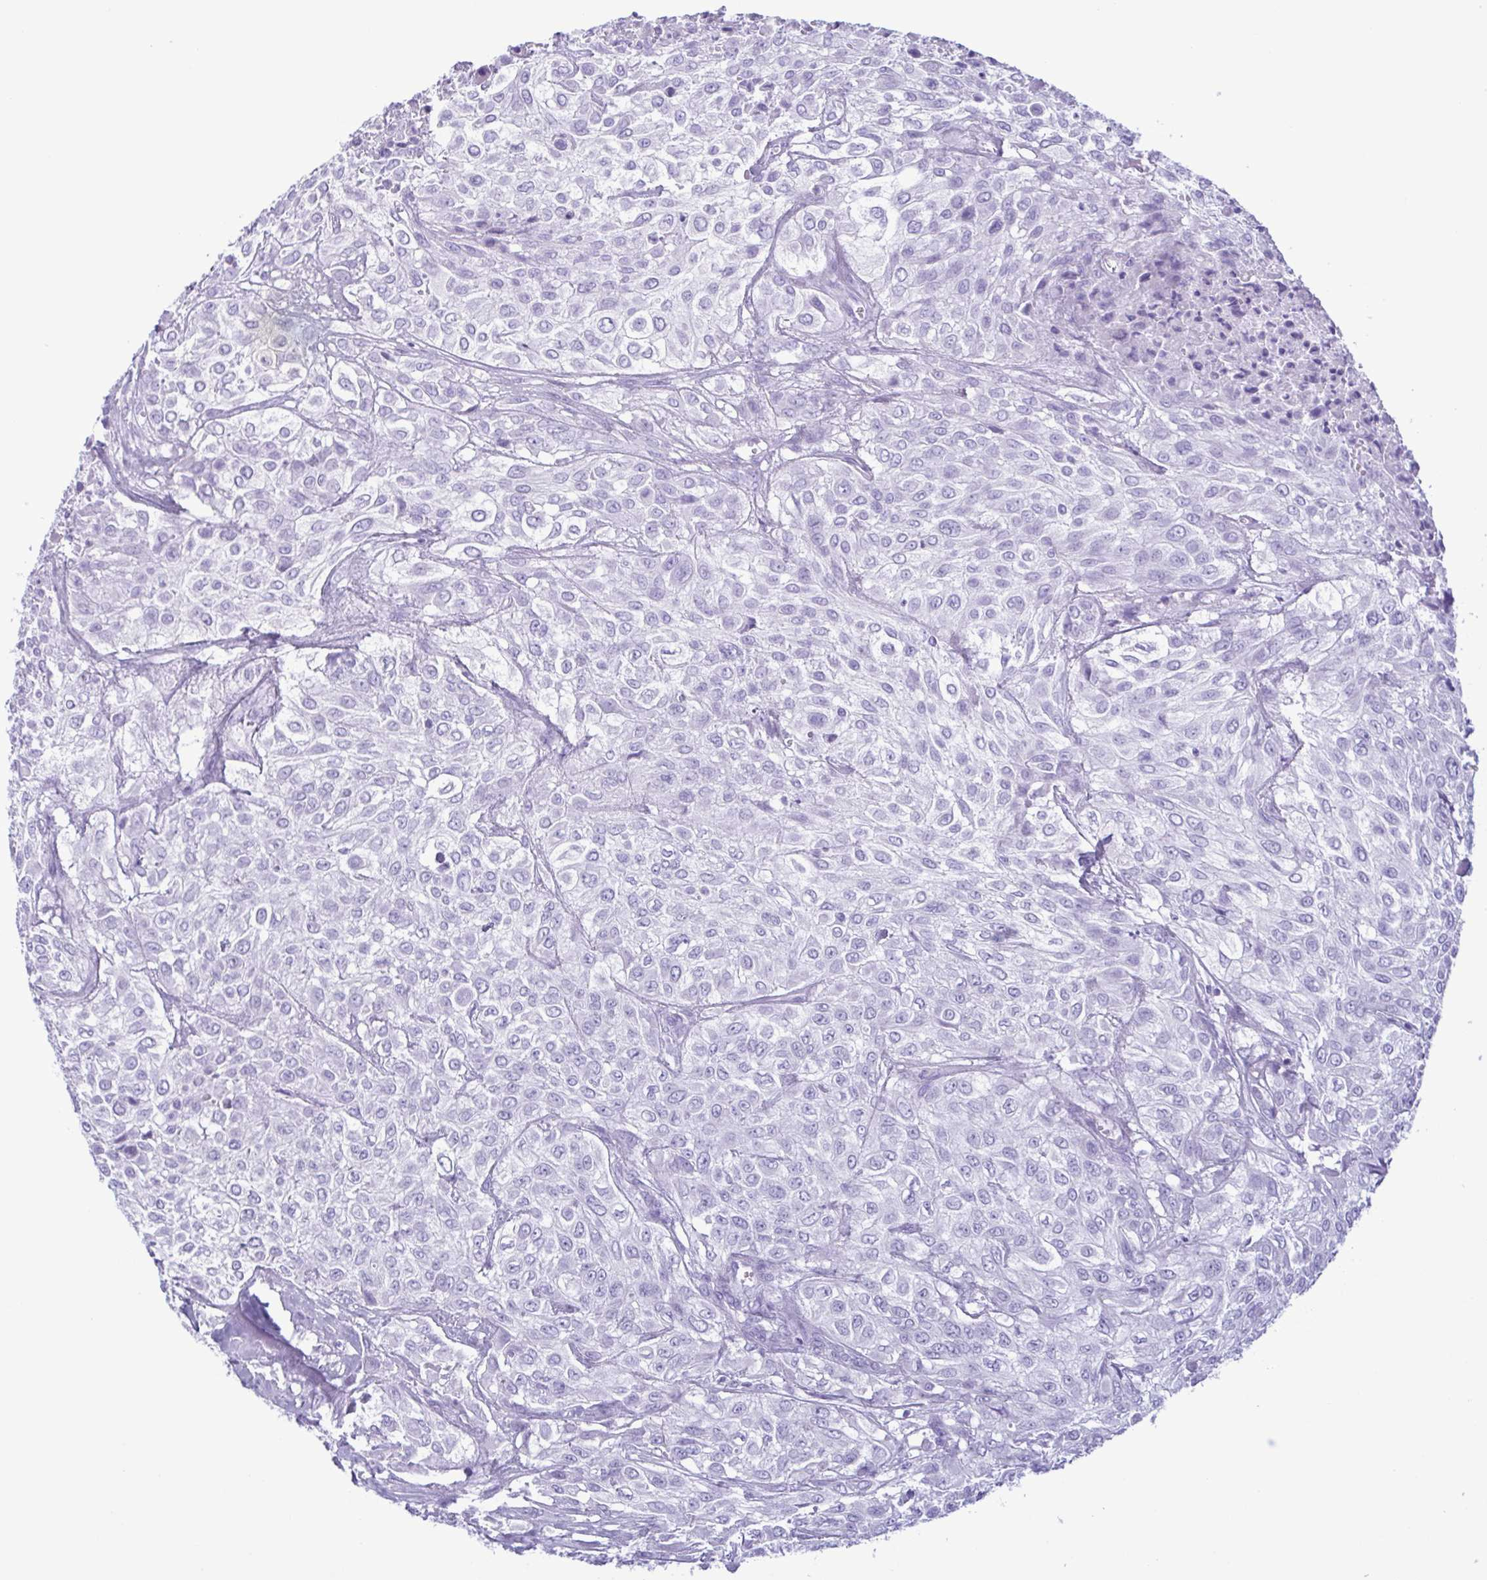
{"staining": {"intensity": "negative", "quantity": "none", "location": "none"}, "tissue": "urothelial cancer", "cell_type": "Tumor cells", "image_type": "cancer", "snomed": [{"axis": "morphology", "description": "Urothelial carcinoma, High grade"}, {"axis": "topography", "description": "Urinary bladder"}], "caption": "Histopathology image shows no protein expression in tumor cells of urothelial cancer tissue.", "gene": "LTF", "patient": {"sex": "male", "age": 57}}